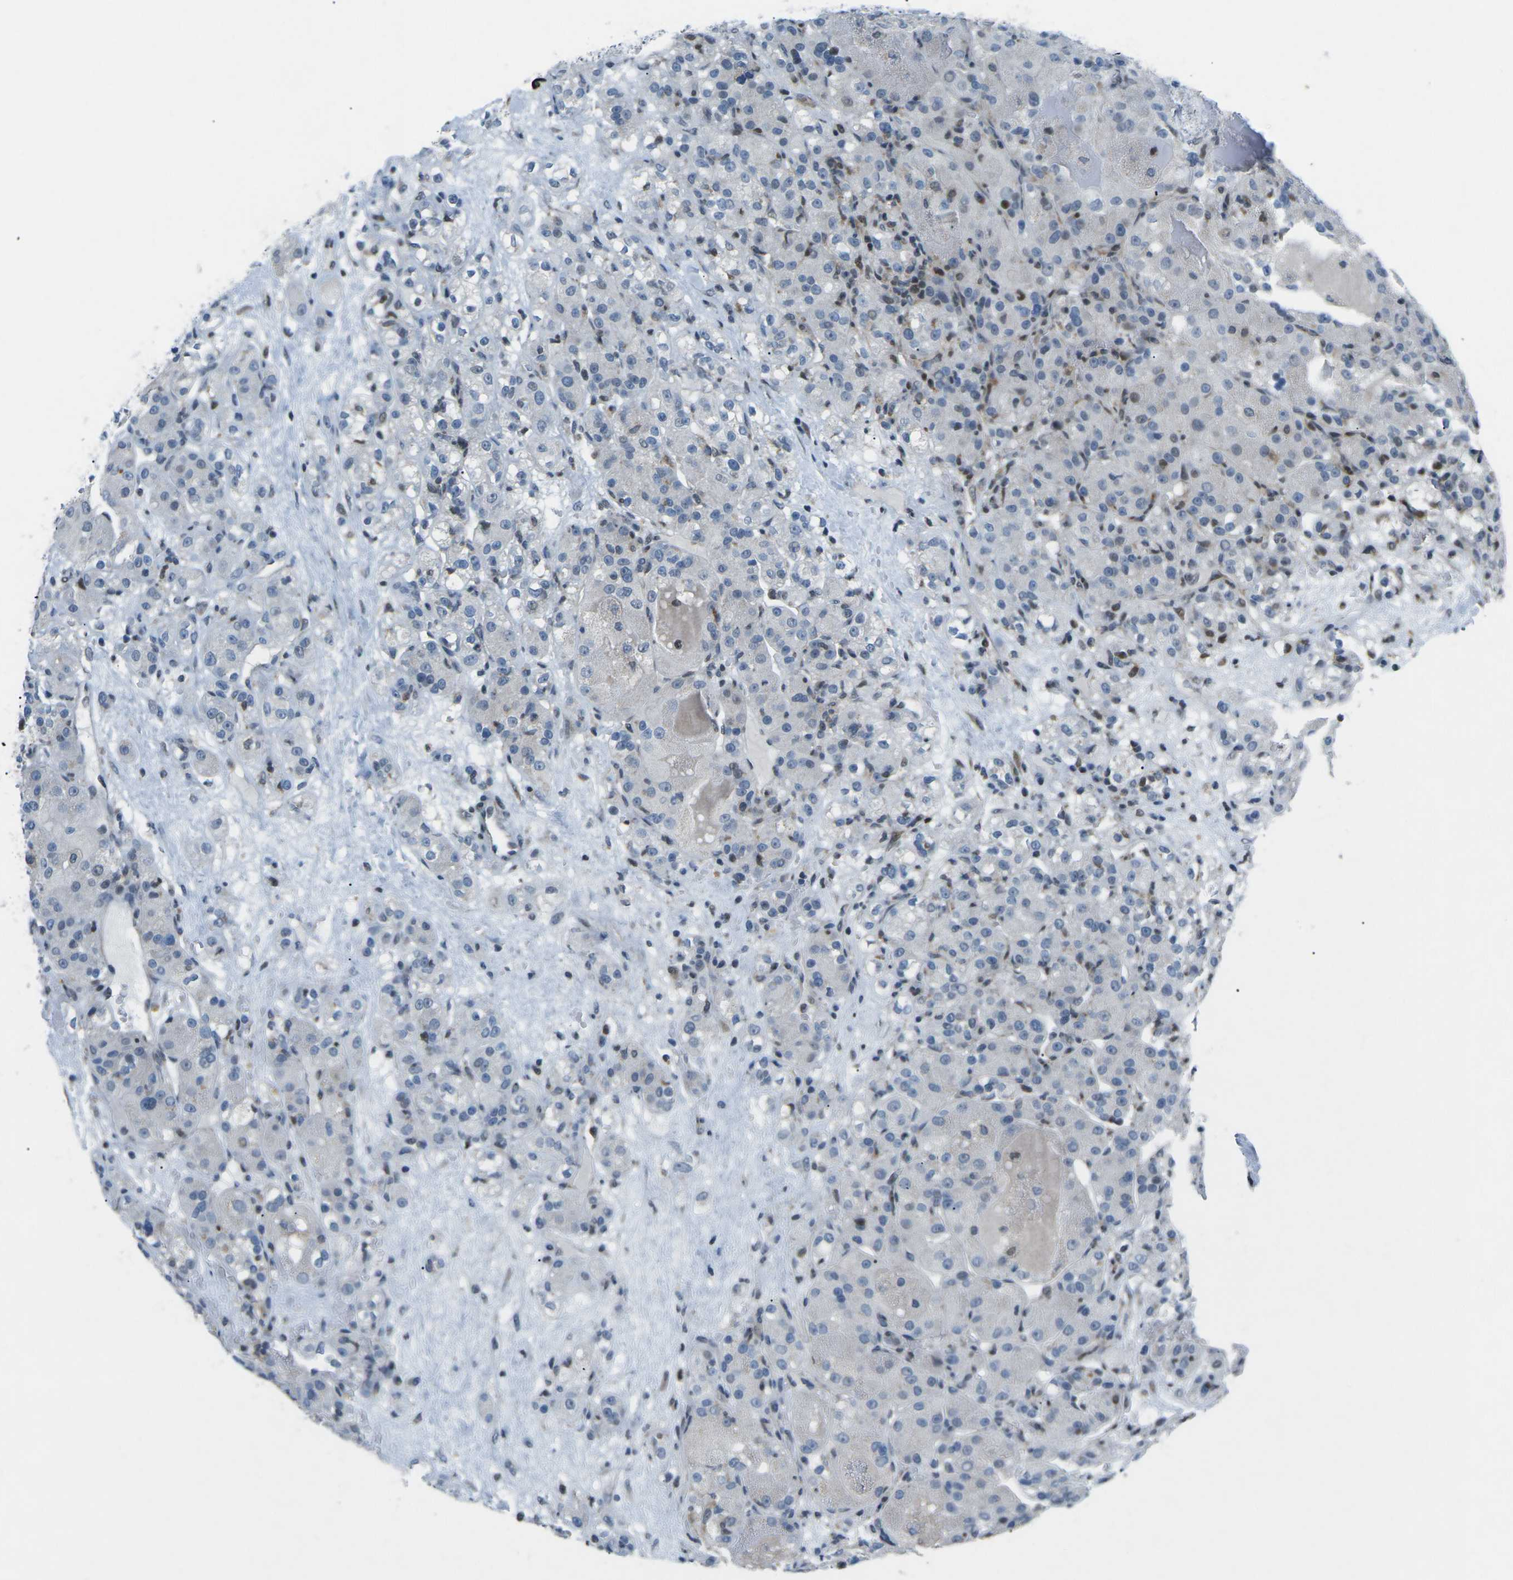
{"staining": {"intensity": "weak", "quantity": "<25%", "location": "nuclear"}, "tissue": "renal cancer", "cell_type": "Tumor cells", "image_type": "cancer", "snomed": [{"axis": "morphology", "description": "Normal tissue, NOS"}, {"axis": "morphology", "description": "Adenocarcinoma, NOS"}, {"axis": "topography", "description": "Kidney"}], "caption": "The histopathology image shows no staining of tumor cells in renal cancer. Nuclei are stained in blue.", "gene": "MBNL1", "patient": {"sex": "male", "age": 61}}